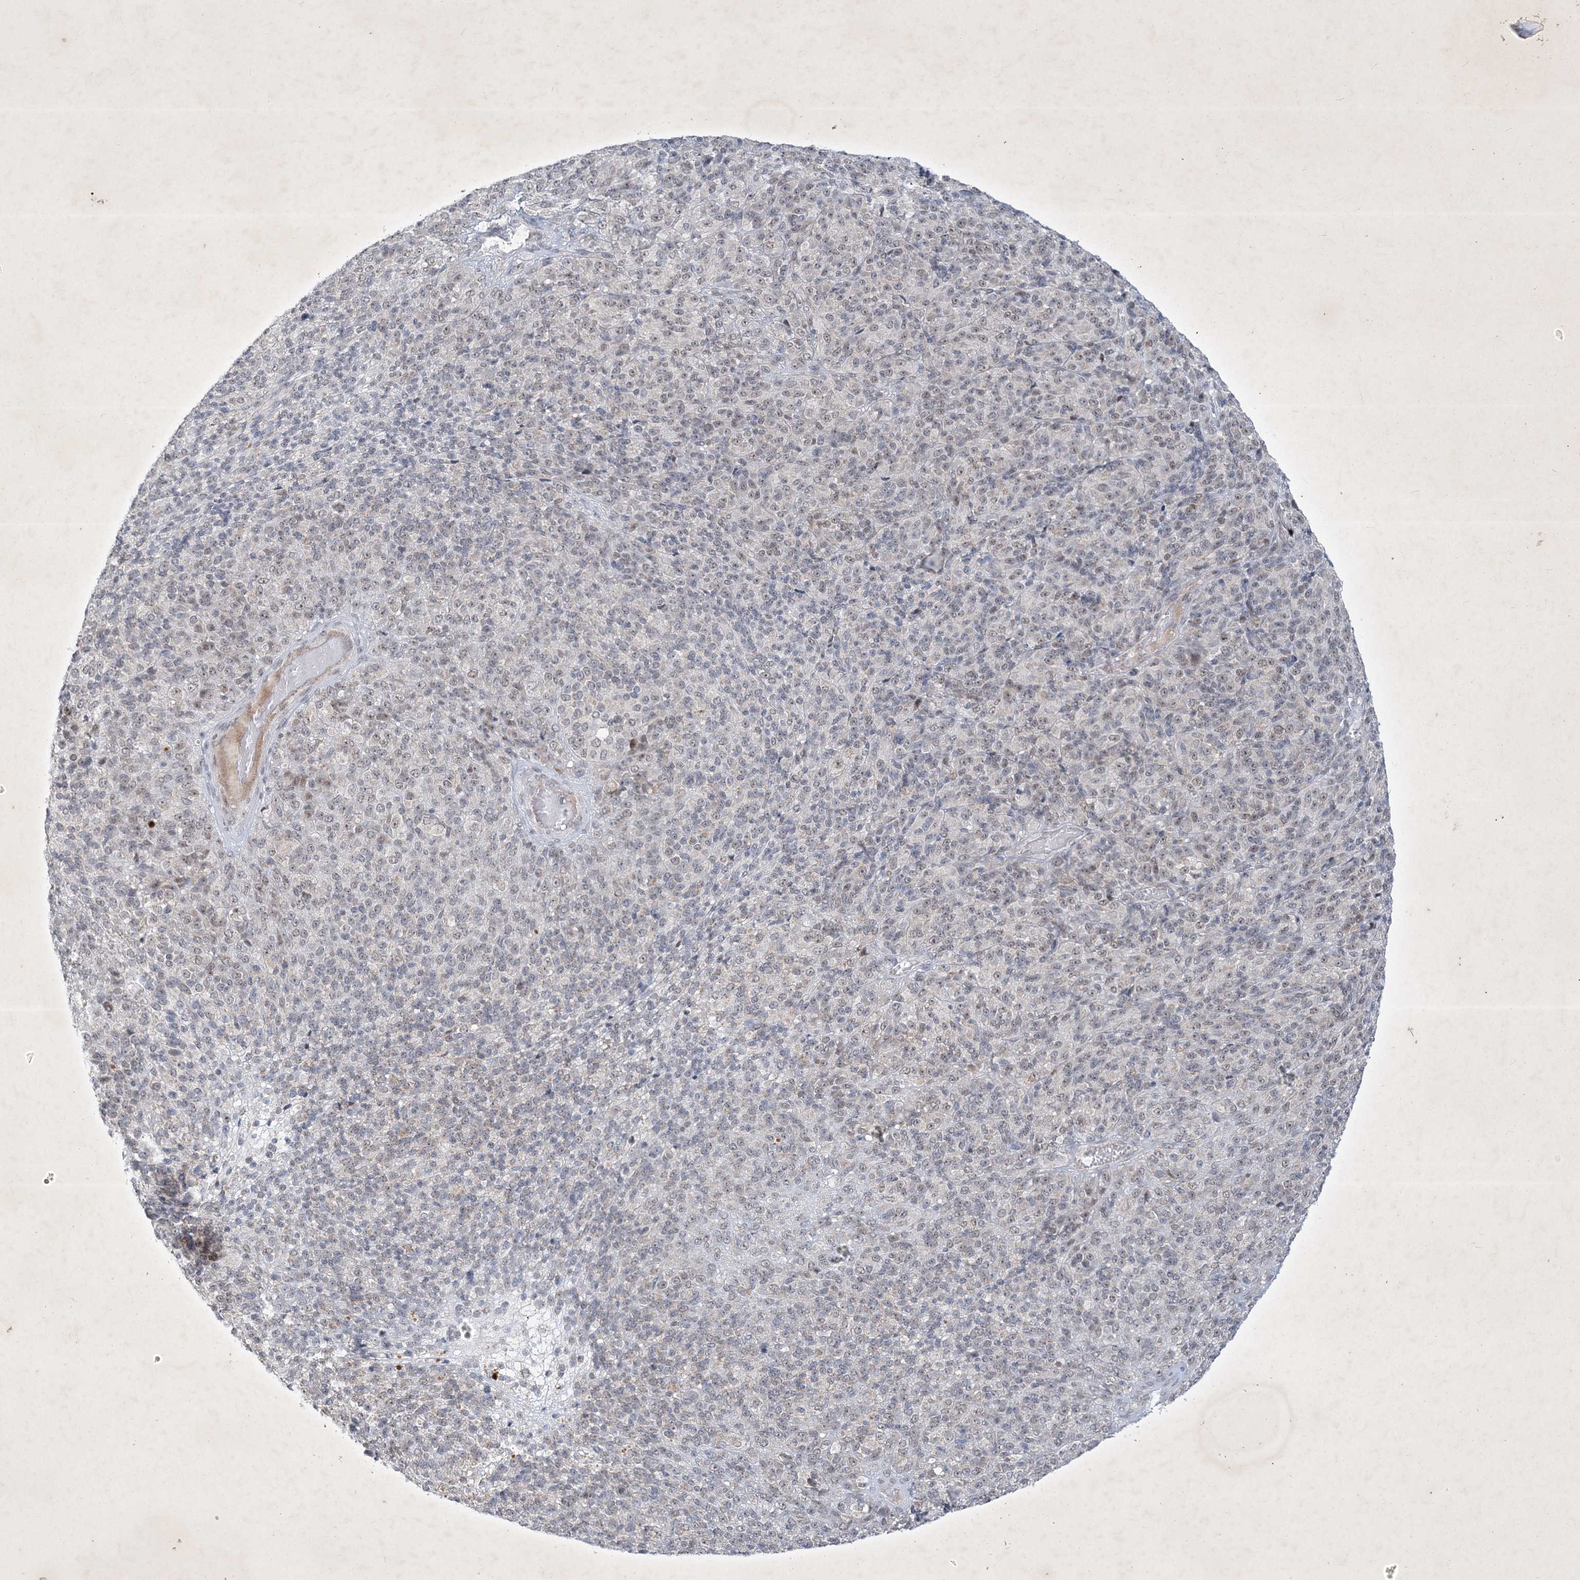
{"staining": {"intensity": "negative", "quantity": "none", "location": "none"}, "tissue": "melanoma", "cell_type": "Tumor cells", "image_type": "cancer", "snomed": [{"axis": "morphology", "description": "Malignant melanoma, Metastatic site"}, {"axis": "topography", "description": "Brain"}], "caption": "DAB (3,3'-diaminobenzidine) immunohistochemical staining of human malignant melanoma (metastatic site) demonstrates no significant staining in tumor cells.", "gene": "ZBTB9", "patient": {"sex": "female", "age": 56}}